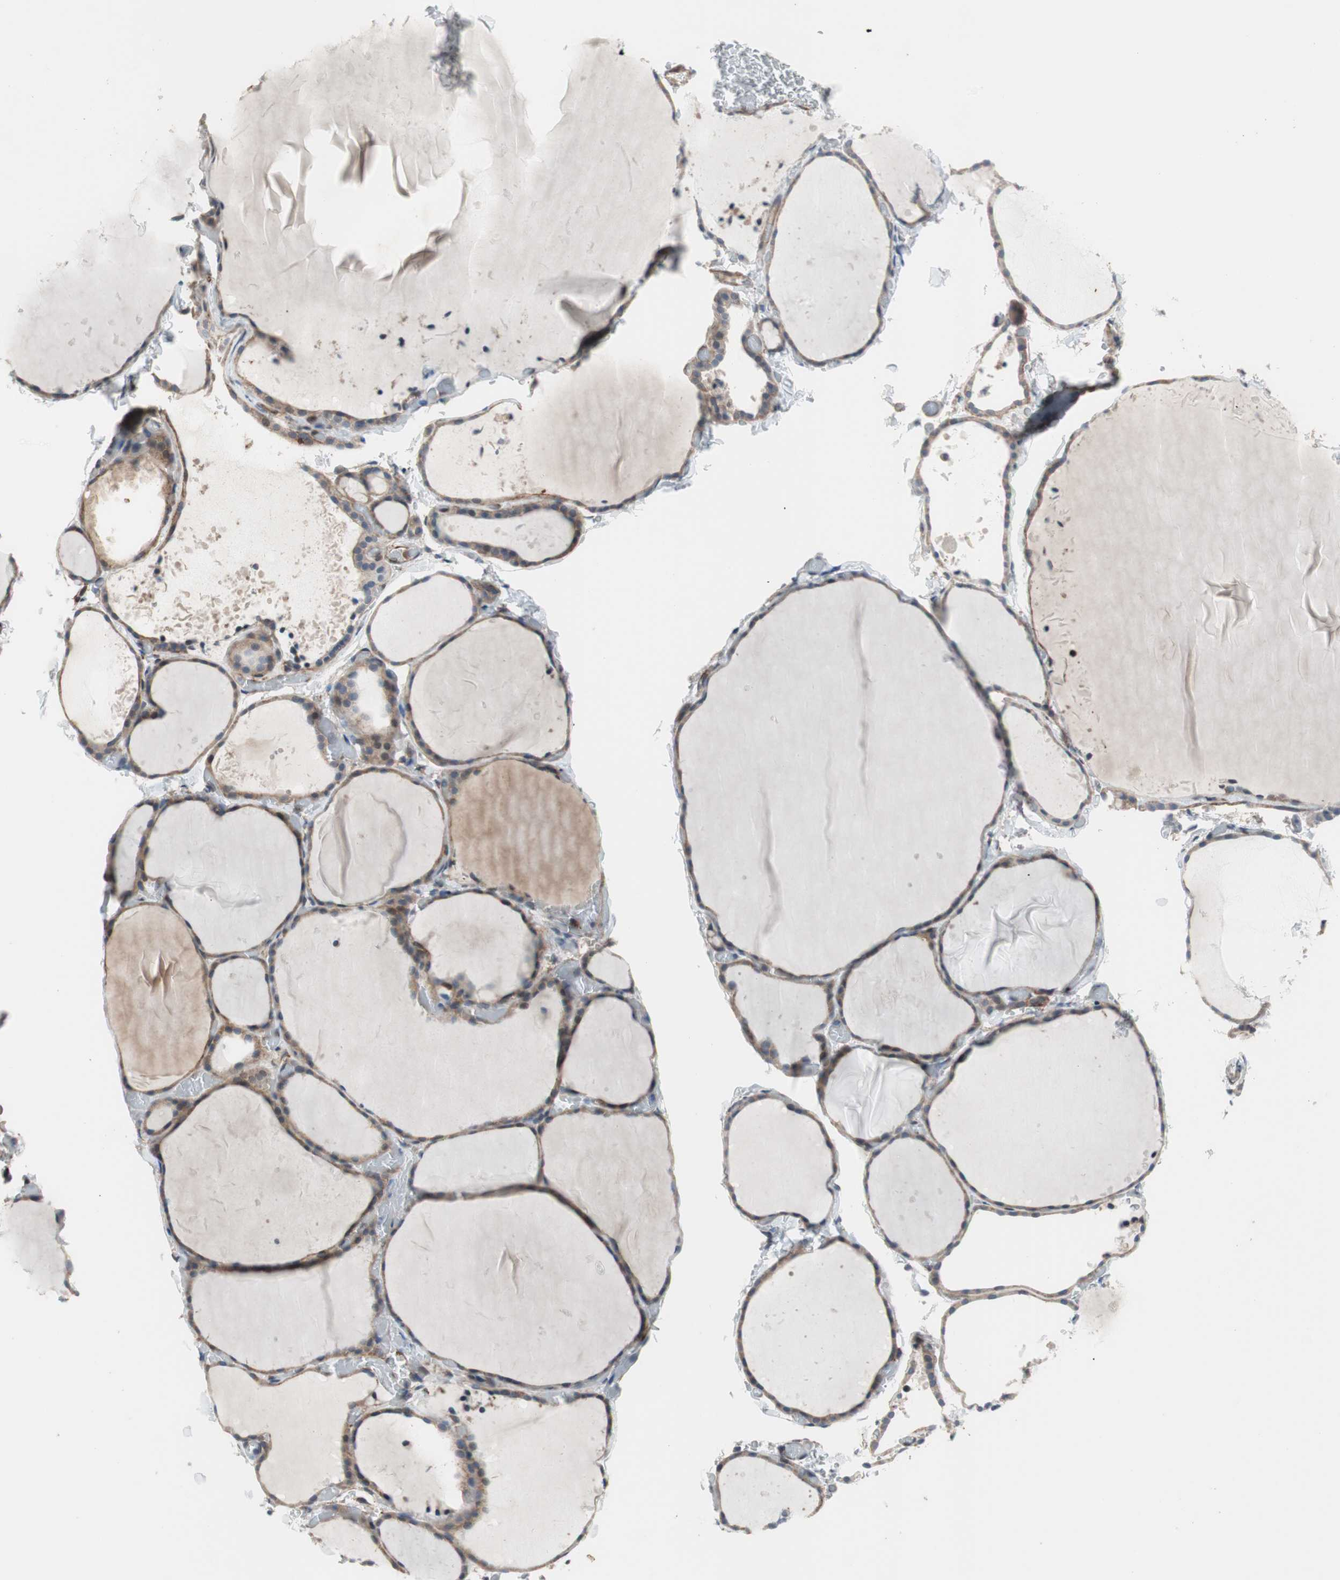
{"staining": {"intensity": "moderate", "quantity": ">75%", "location": "cytoplasmic/membranous"}, "tissue": "thyroid gland", "cell_type": "Glandular cells", "image_type": "normal", "snomed": [{"axis": "morphology", "description": "Normal tissue, NOS"}, {"axis": "topography", "description": "Thyroid gland"}], "caption": "Moderate cytoplasmic/membranous staining is seen in about >75% of glandular cells in benign thyroid gland. (DAB IHC with brightfield microscopy, high magnification).", "gene": "GRHL1", "patient": {"sex": "female", "age": 22}}